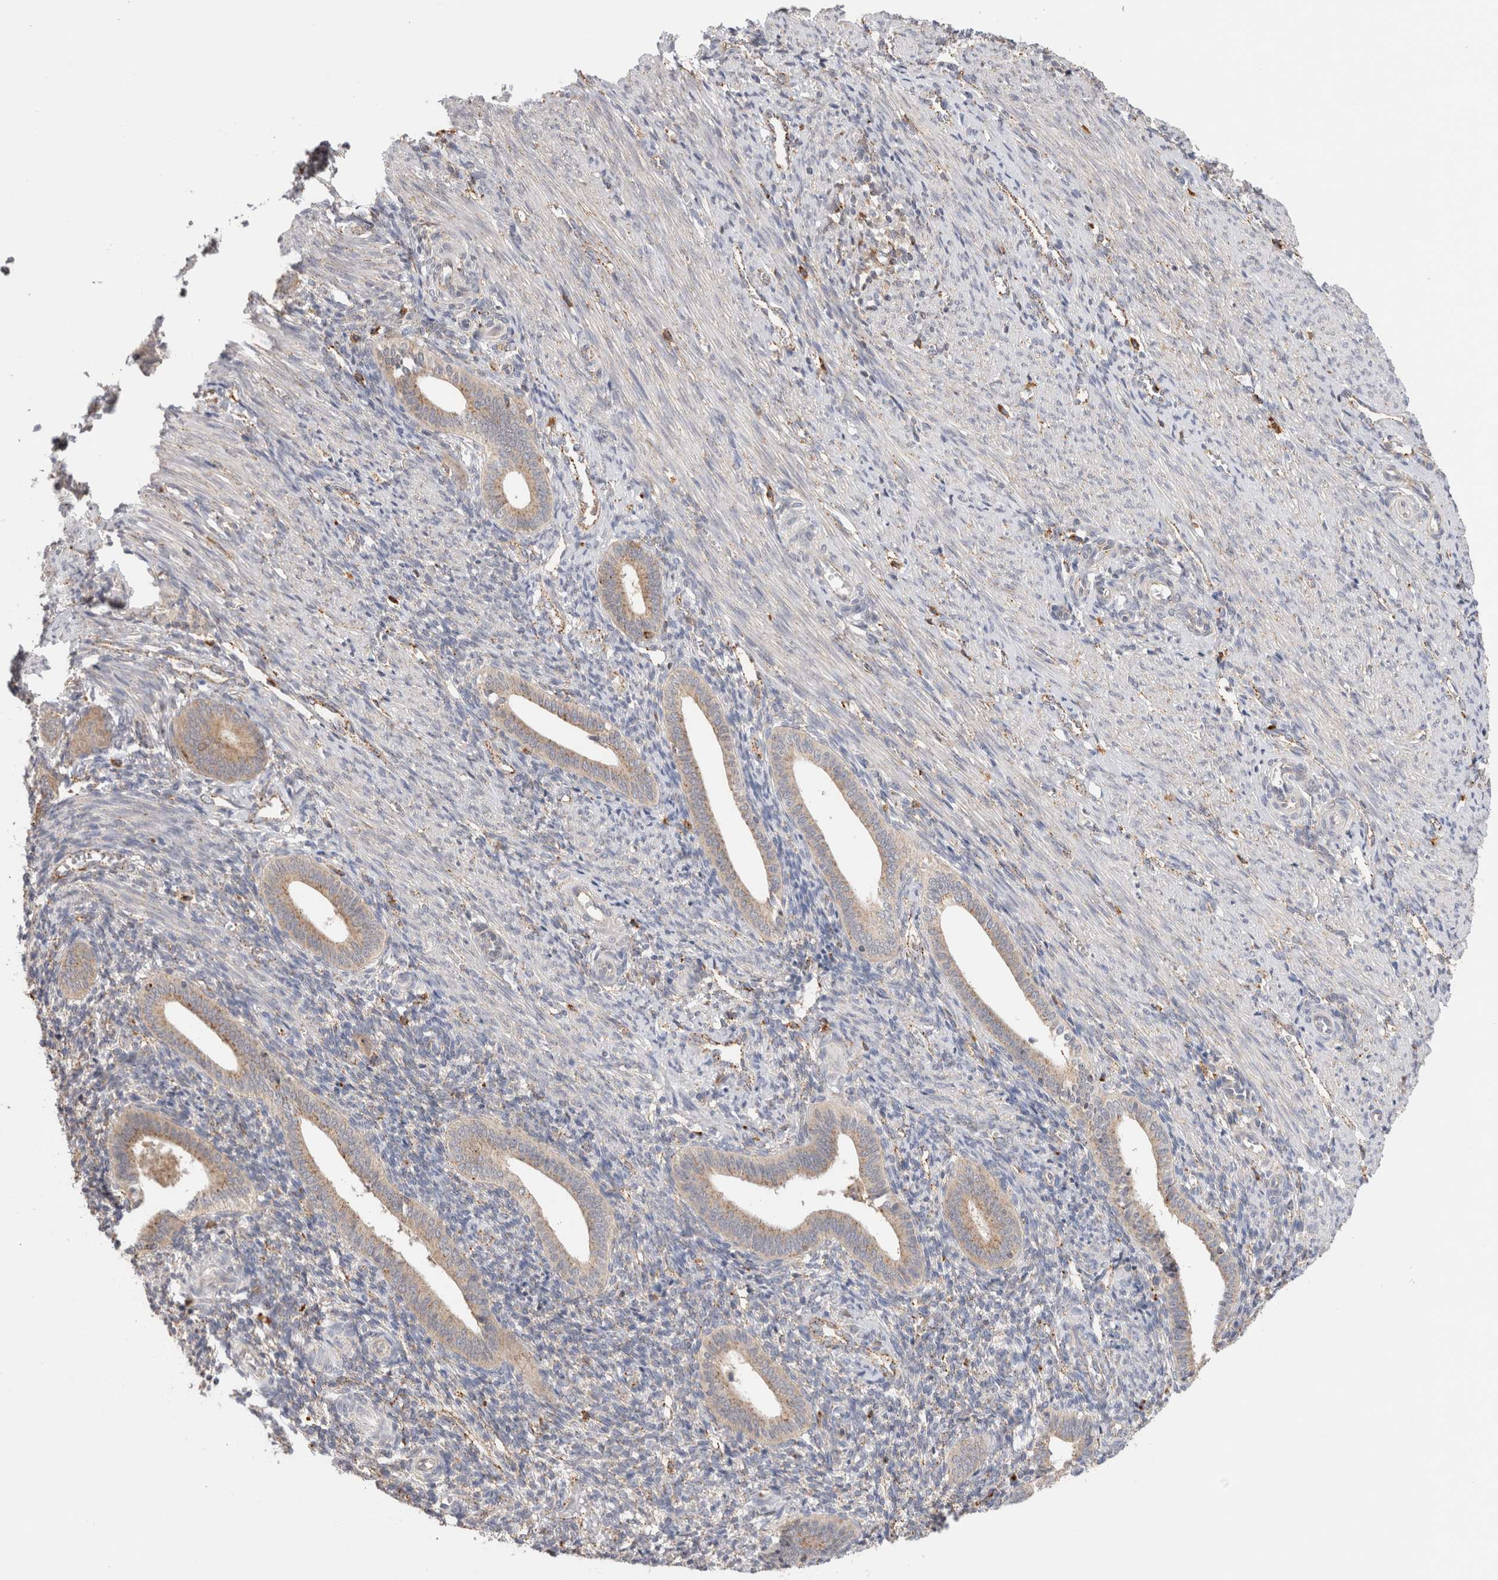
{"staining": {"intensity": "moderate", "quantity": "25%-75%", "location": "cytoplasmic/membranous"}, "tissue": "endometrium", "cell_type": "Cells in endometrial stroma", "image_type": "normal", "snomed": [{"axis": "morphology", "description": "Normal tissue, NOS"}, {"axis": "topography", "description": "Uterus"}, {"axis": "topography", "description": "Endometrium"}], "caption": "Protein expression by immunohistochemistry shows moderate cytoplasmic/membranous positivity in approximately 25%-75% of cells in endometrial stroma in normal endometrium.", "gene": "GNS", "patient": {"sex": "female", "age": 33}}